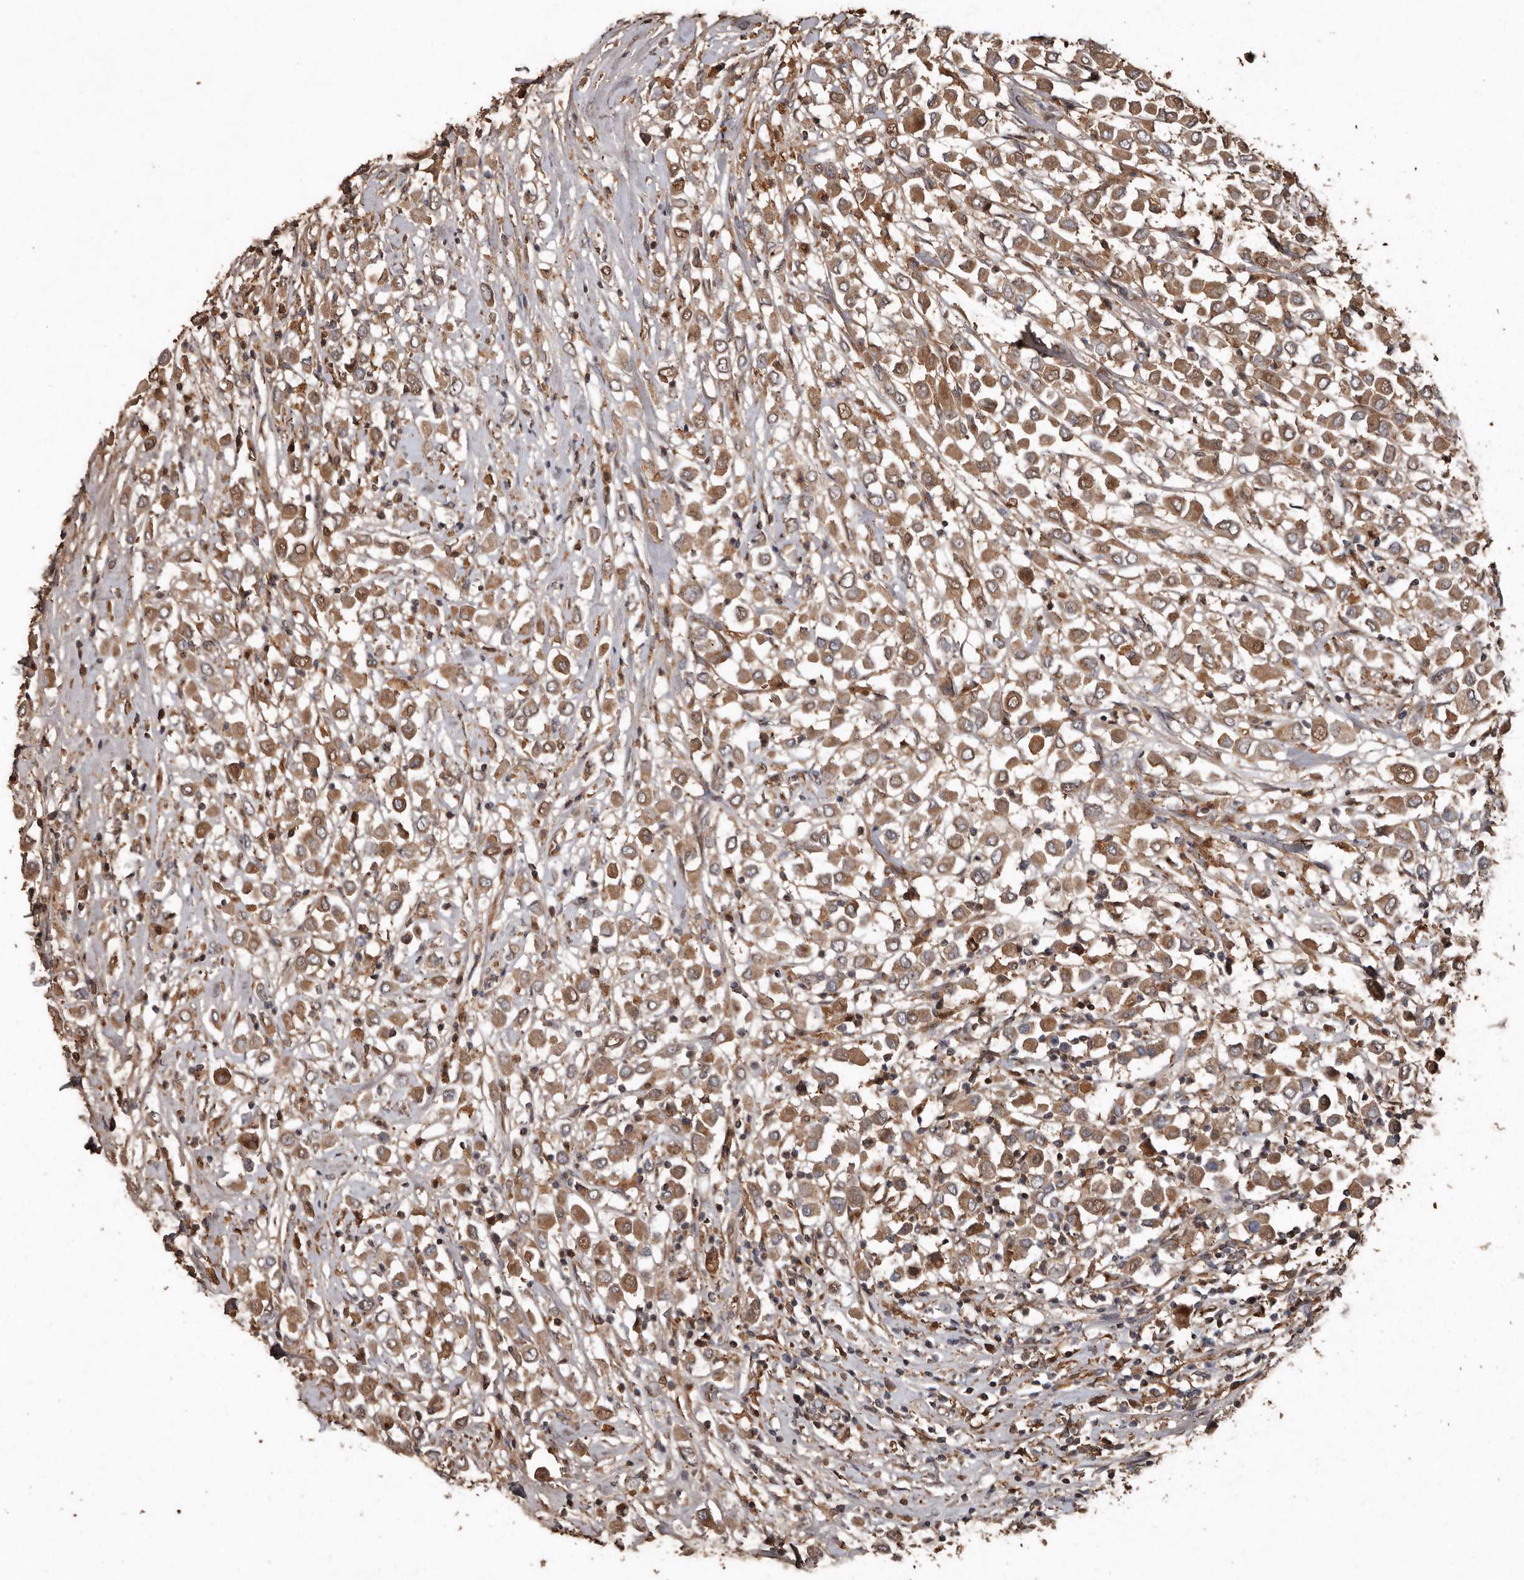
{"staining": {"intensity": "moderate", "quantity": ">75%", "location": "cytoplasmic/membranous"}, "tissue": "breast cancer", "cell_type": "Tumor cells", "image_type": "cancer", "snomed": [{"axis": "morphology", "description": "Duct carcinoma"}, {"axis": "topography", "description": "Breast"}], "caption": "Immunohistochemical staining of human intraductal carcinoma (breast) exhibits medium levels of moderate cytoplasmic/membranous positivity in about >75% of tumor cells. The protein is shown in brown color, while the nuclei are stained blue.", "gene": "RANBP17", "patient": {"sex": "female", "age": 61}}